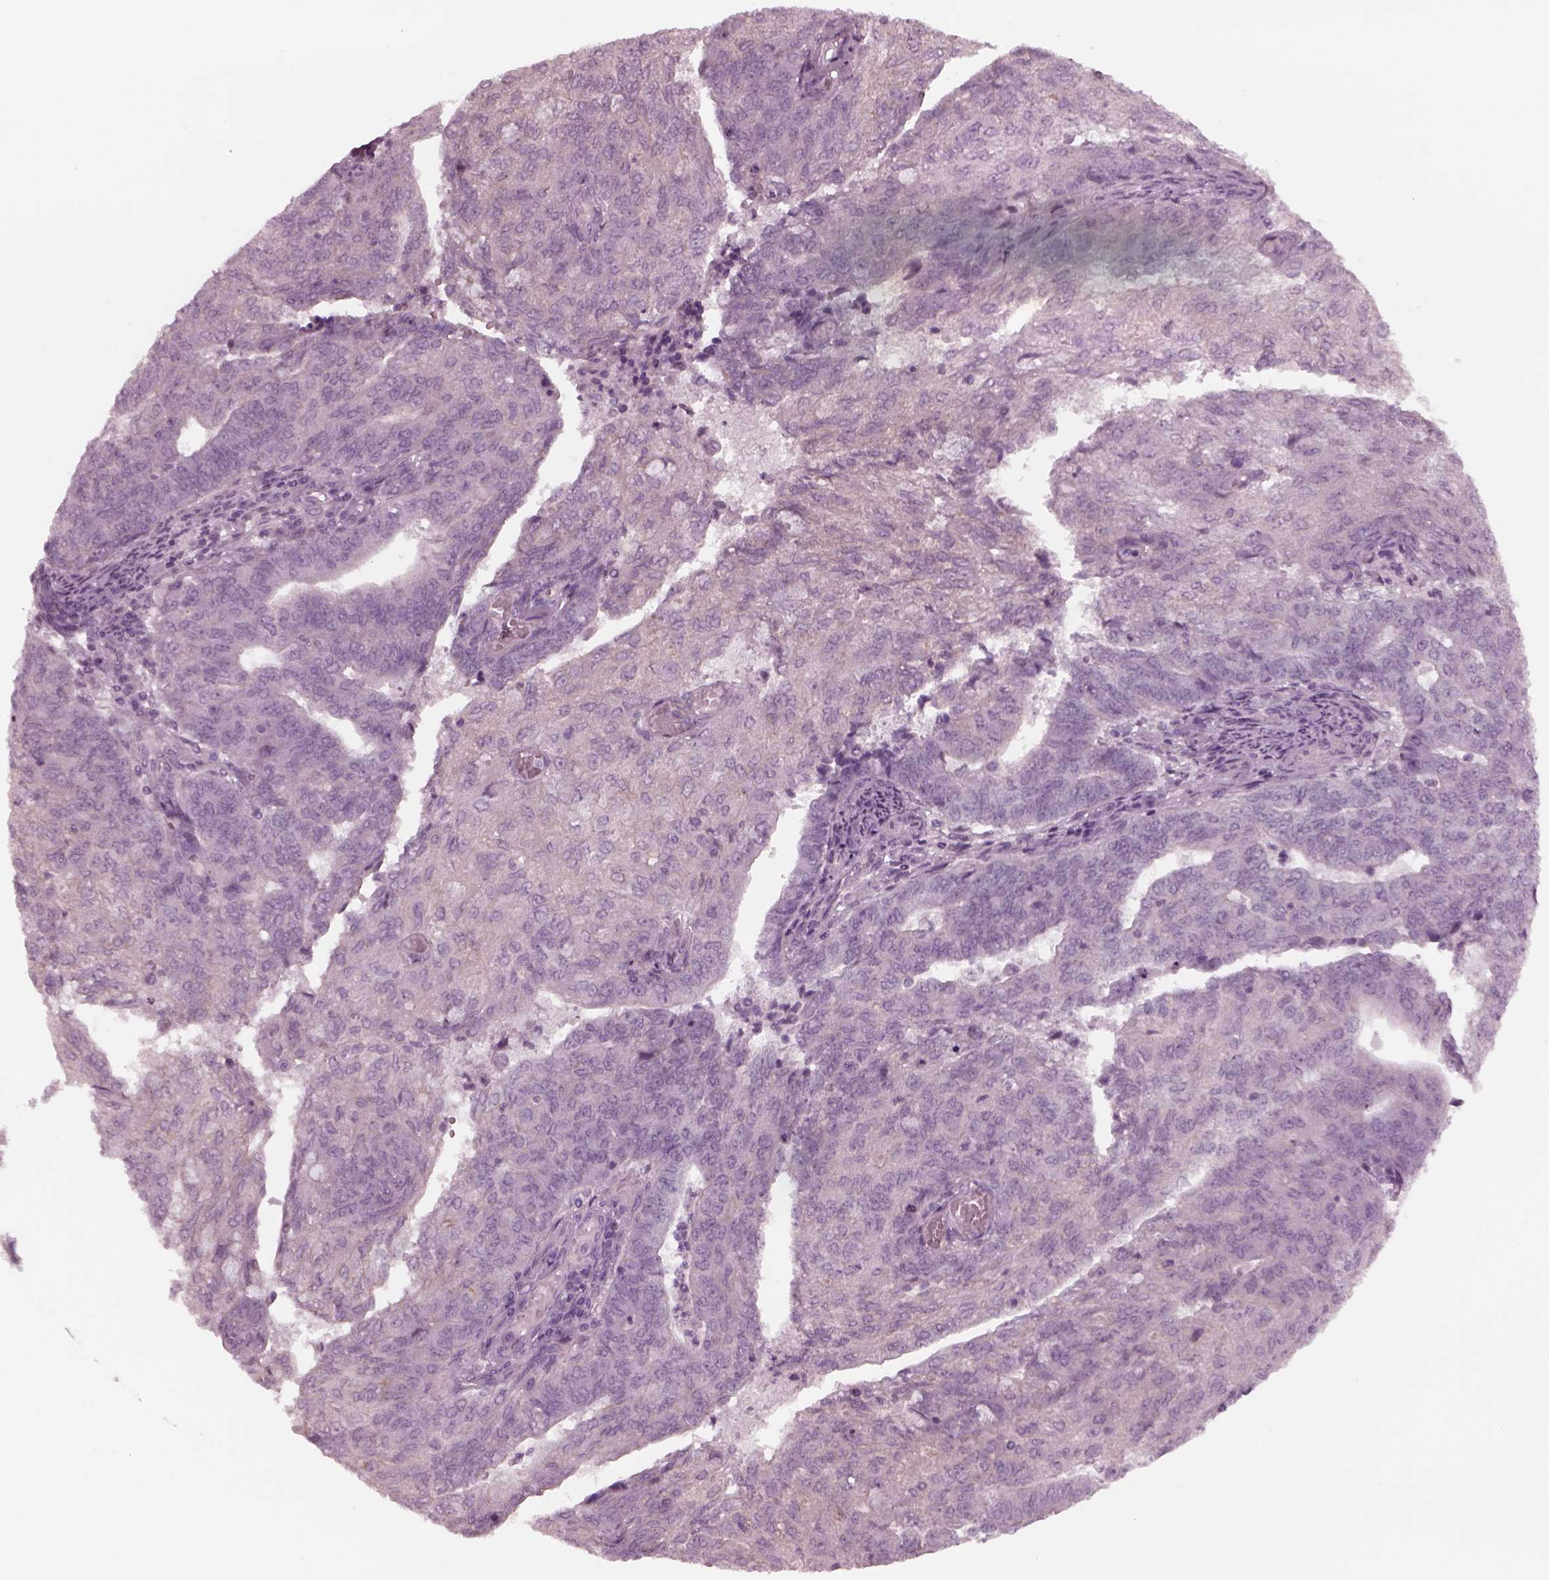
{"staining": {"intensity": "negative", "quantity": "none", "location": "none"}, "tissue": "endometrial cancer", "cell_type": "Tumor cells", "image_type": "cancer", "snomed": [{"axis": "morphology", "description": "Adenocarcinoma, NOS"}, {"axis": "topography", "description": "Endometrium"}], "caption": "A high-resolution photomicrograph shows immunohistochemistry (IHC) staining of endometrial adenocarcinoma, which reveals no significant positivity in tumor cells. (Stains: DAB IHC with hematoxylin counter stain, Microscopy: brightfield microscopy at high magnification).", "gene": "YY2", "patient": {"sex": "female", "age": 82}}